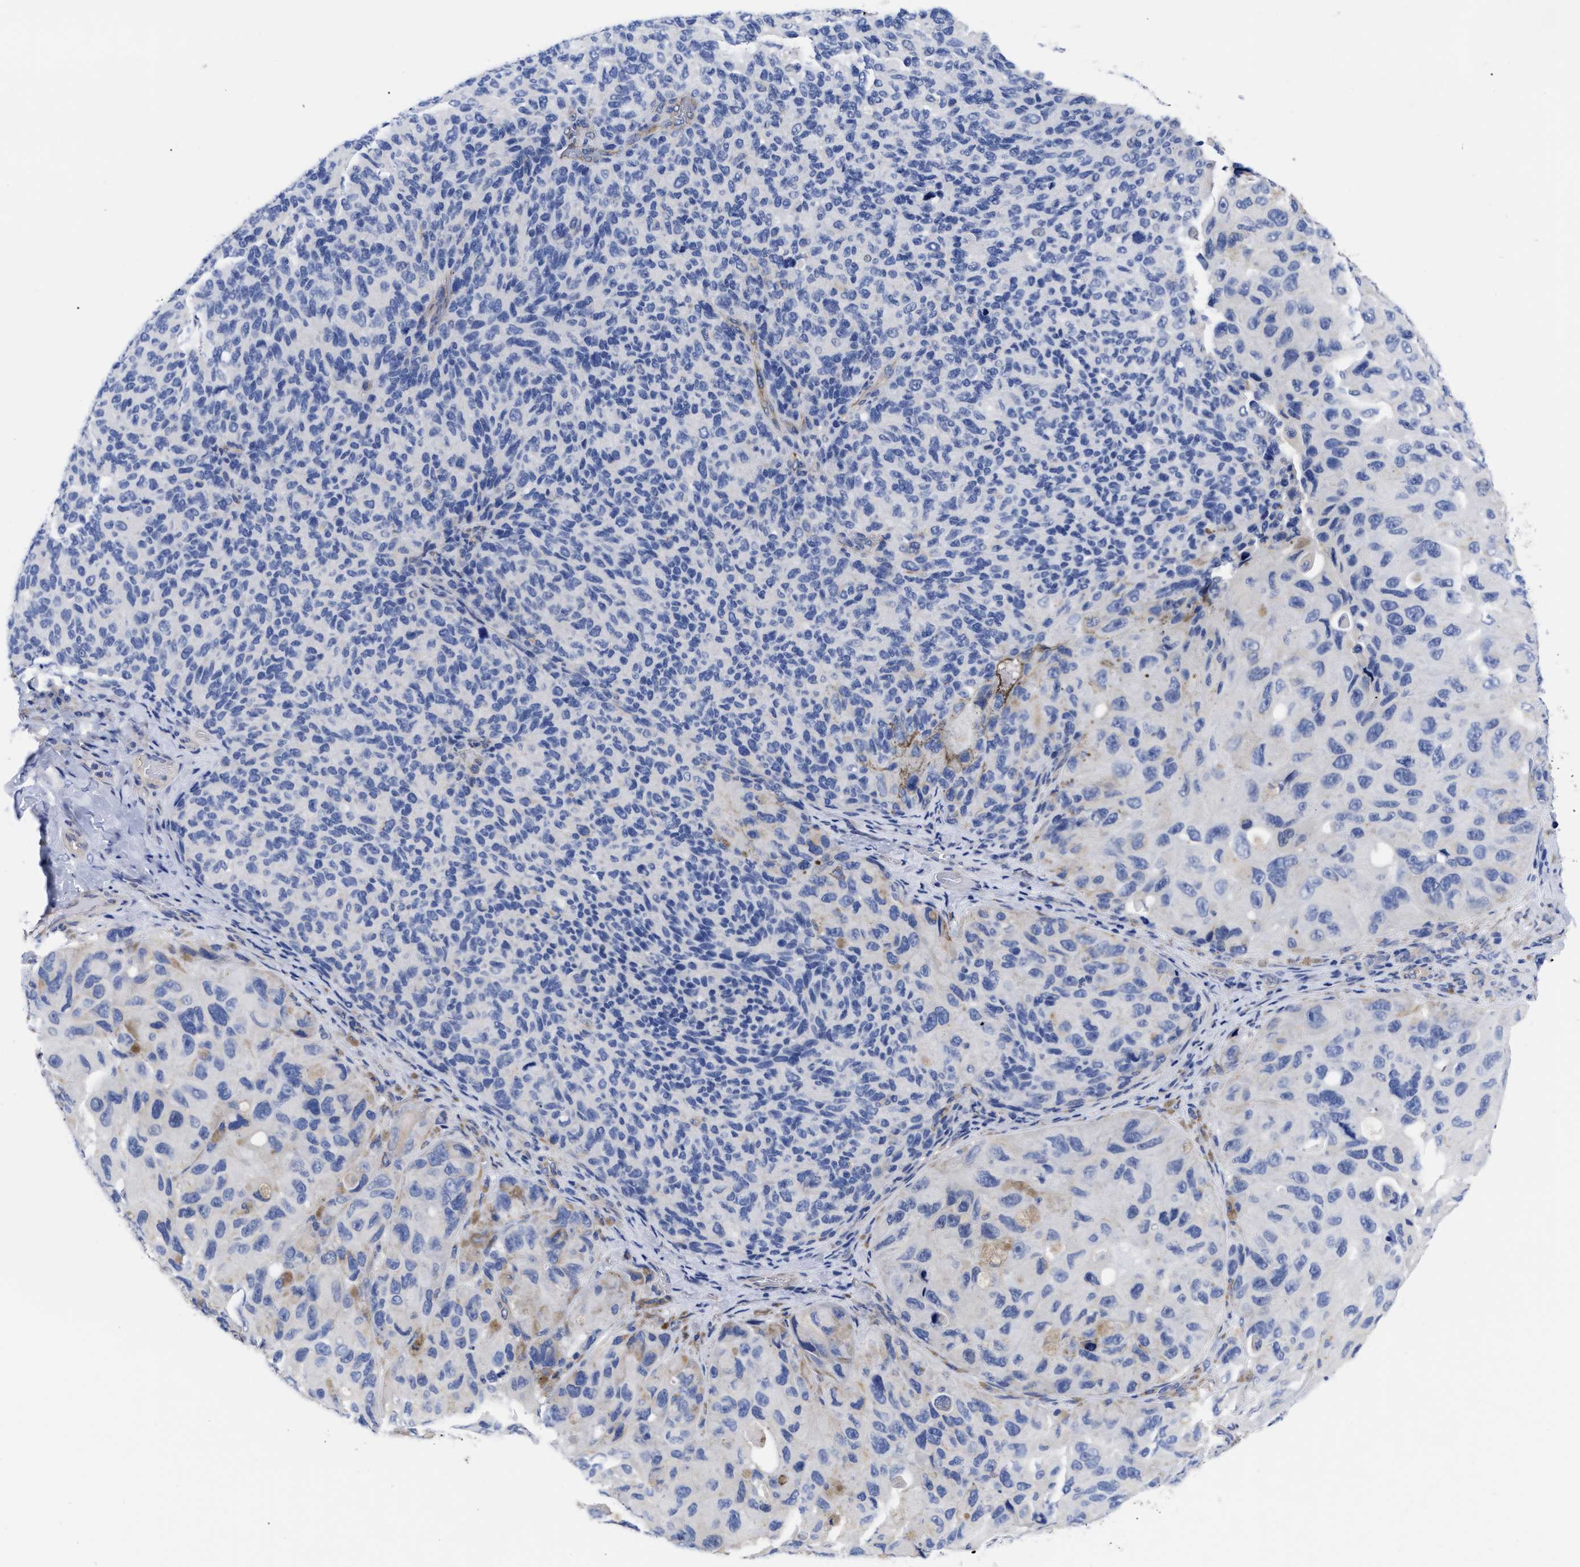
{"staining": {"intensity": "negative", "quantity": "none", "location": "none"}, "tissue": "melanoma", "cell_type": "Tumor cells", "image_type": "cancer", "snomed": [{"axis": "morphology", "description": "Malignant melanoma, NOS"}, {"axis": "topography", "description": "Skin"}], "caption": "IHC histopathology image of melanoma stained for a protein (brown), which displays no expression in tumor cells. (Stains: DAB (3,3'-diaminobenzidine) immunohistochemistry with hematoxylin counter stain, Microscopy: brightfield microscopy at high magnification).", "gene": "IRAG2", "patient": {"sex": "female", "age": 73}}